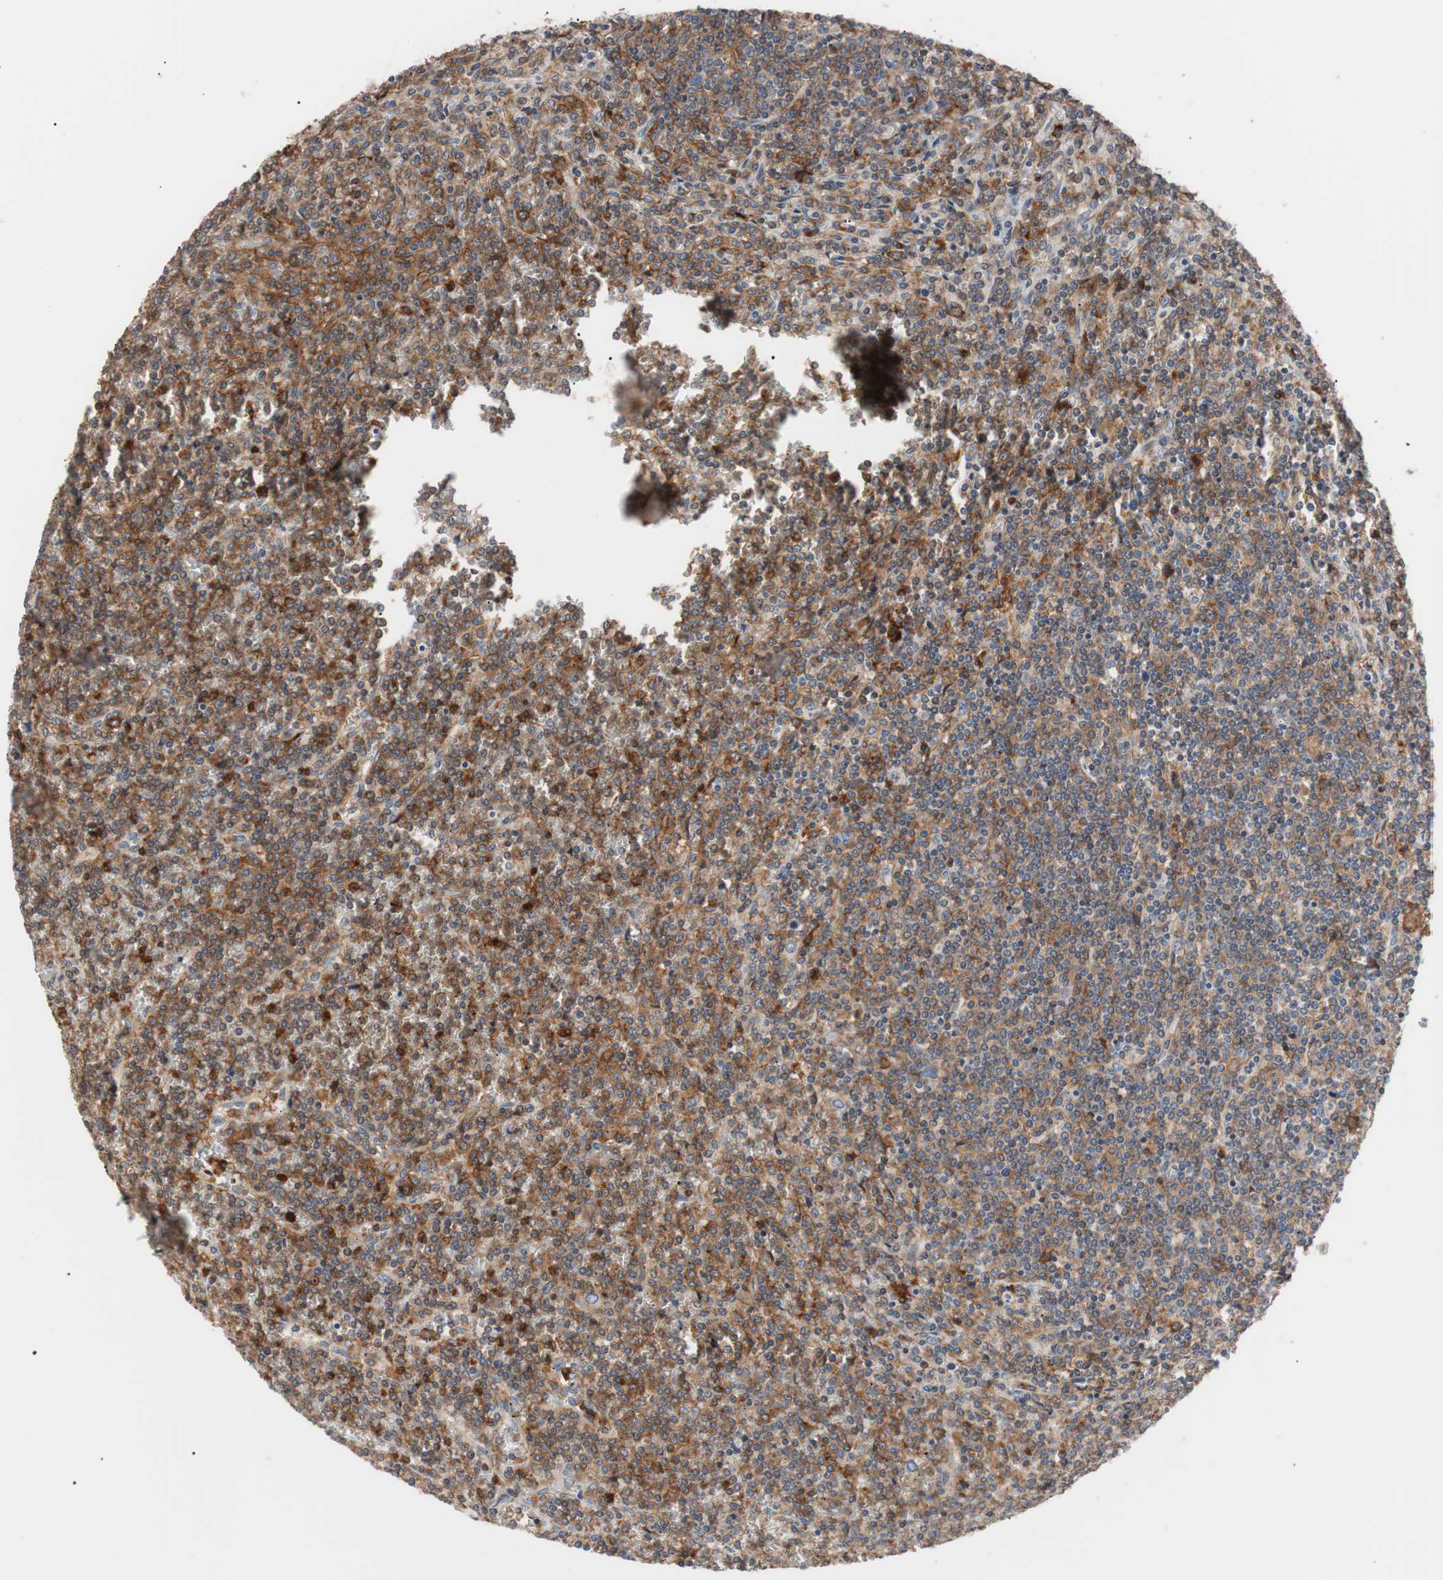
{"staining": {"intensity": "moderate", "quantity": "25%-75%", "location": "cytoplasmic/membranous"}, "tissue": "lymphoma", "cell_type": "Tumor cells", "image_type": "cancer", "snomed": [{"axis": "morphology", "description": "Malignant lymphoma, non-Hodgkin's type, Low grade"}, {"axis": "topography", "description": "Spleen"}], "caption": "Immunohistochemical staining of malignant lymphoma, non-Hodgkin's type (low-grade) exhibits medium levels of moderate cytoplasmic/membranous protein expression in about 25%-75% of tumor cells.", "gene": "LITAF", "patient": {"sex": "female", "age": 19}}